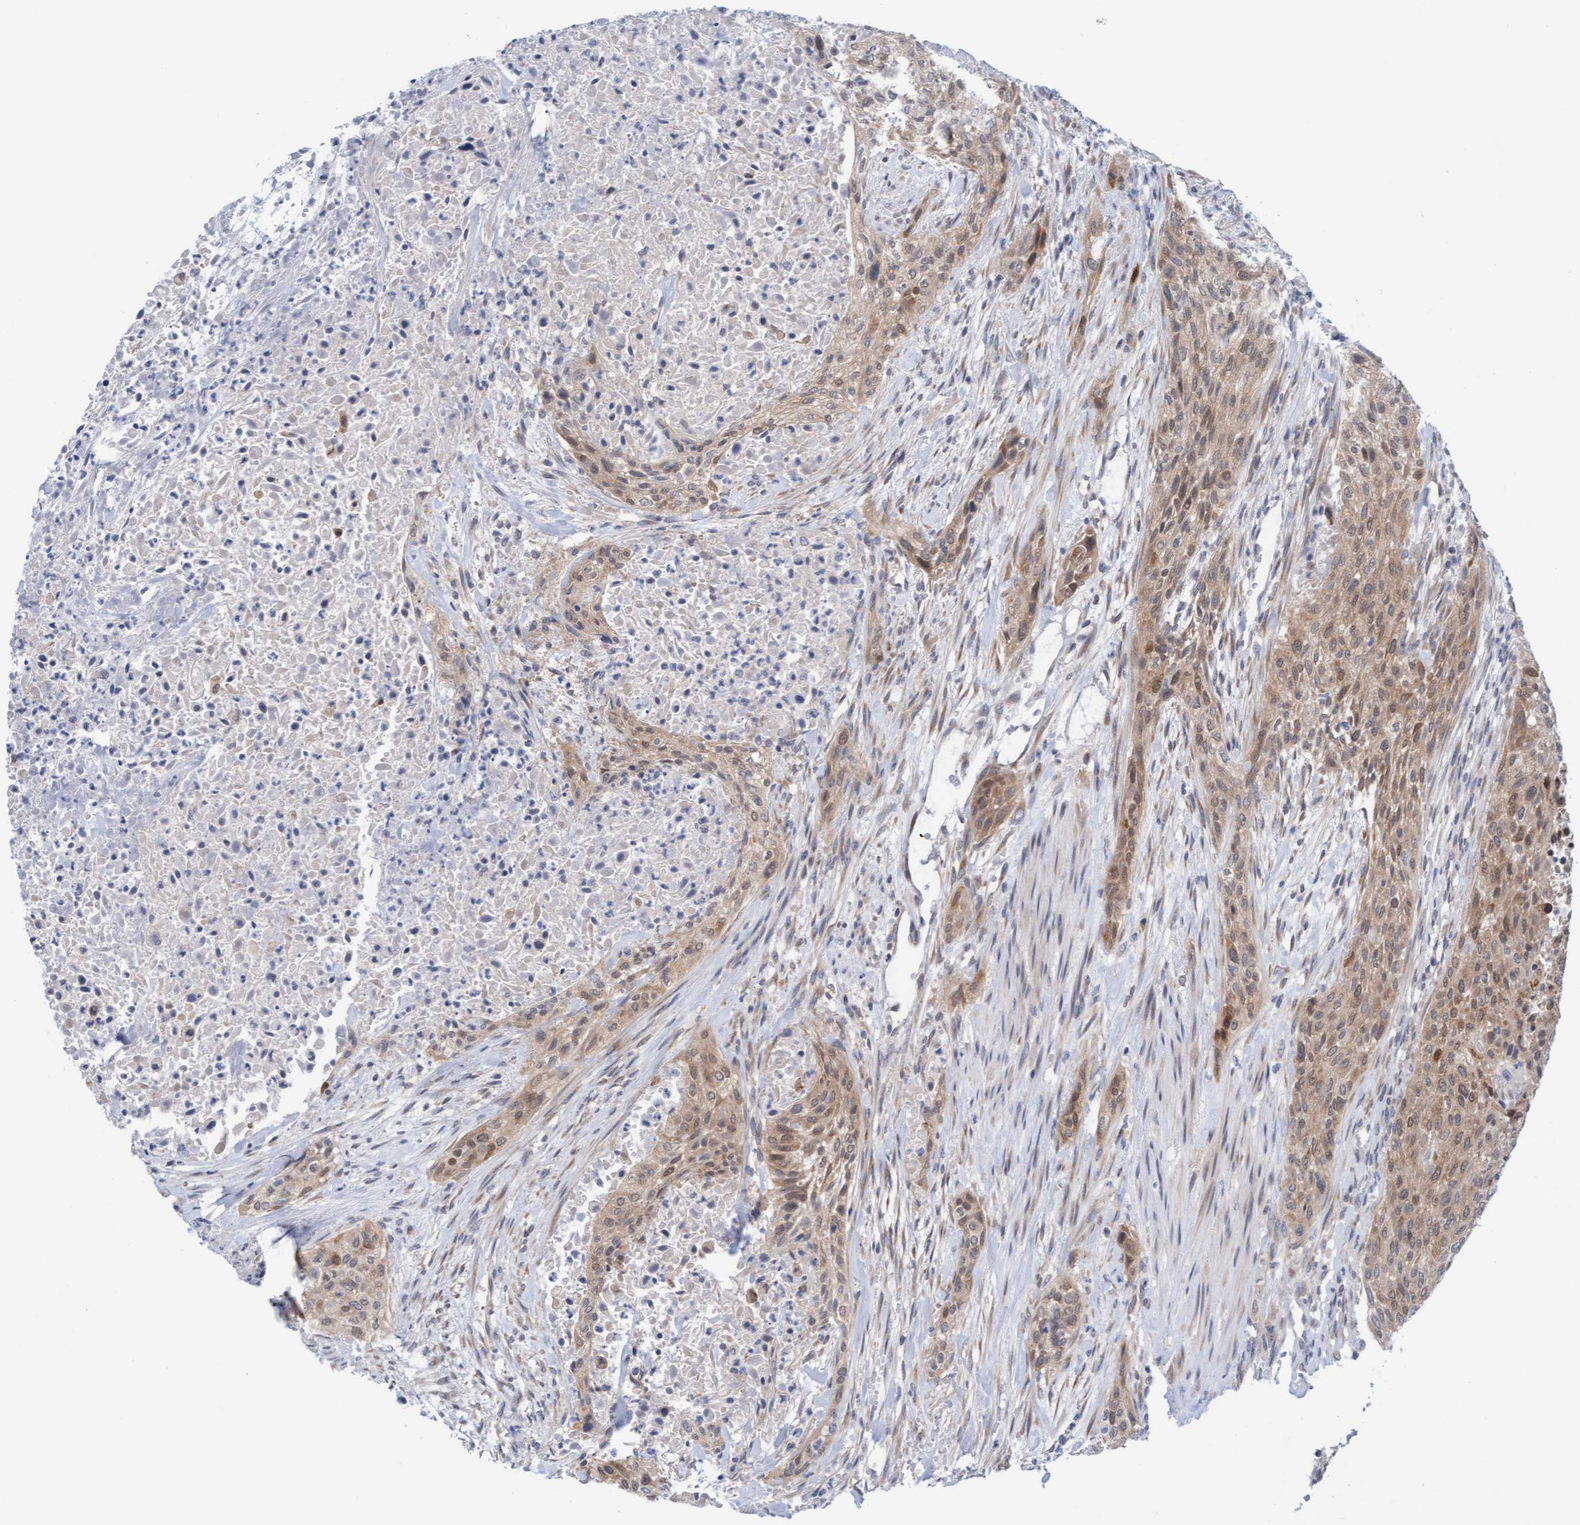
{"staining": {"intensity": "weak", "quantity": ">75%", "location": "cytoplasmic/membranous"}, "tissue": "urothelial cancer", "cell_type": "Tumor cells", "image_type": "cancer", "snomed": [{"axis": "morphology", "description": "Urothelial carcinoma, Low grade"}, {"axis": "morphology", "description": "Urothelial carcinoma, High grade"}, {"axis": "topography", "description": "Urinary bladder"}], "caption": "Immunohistochemistry (IHC) of human urothelial cancer demonstrates low levels of weak cytoplasmic/membranous expression in approximately >75% of tumor cells.", "gene": "AMZ2", "patient": {"sex": "male", "age": 35}}